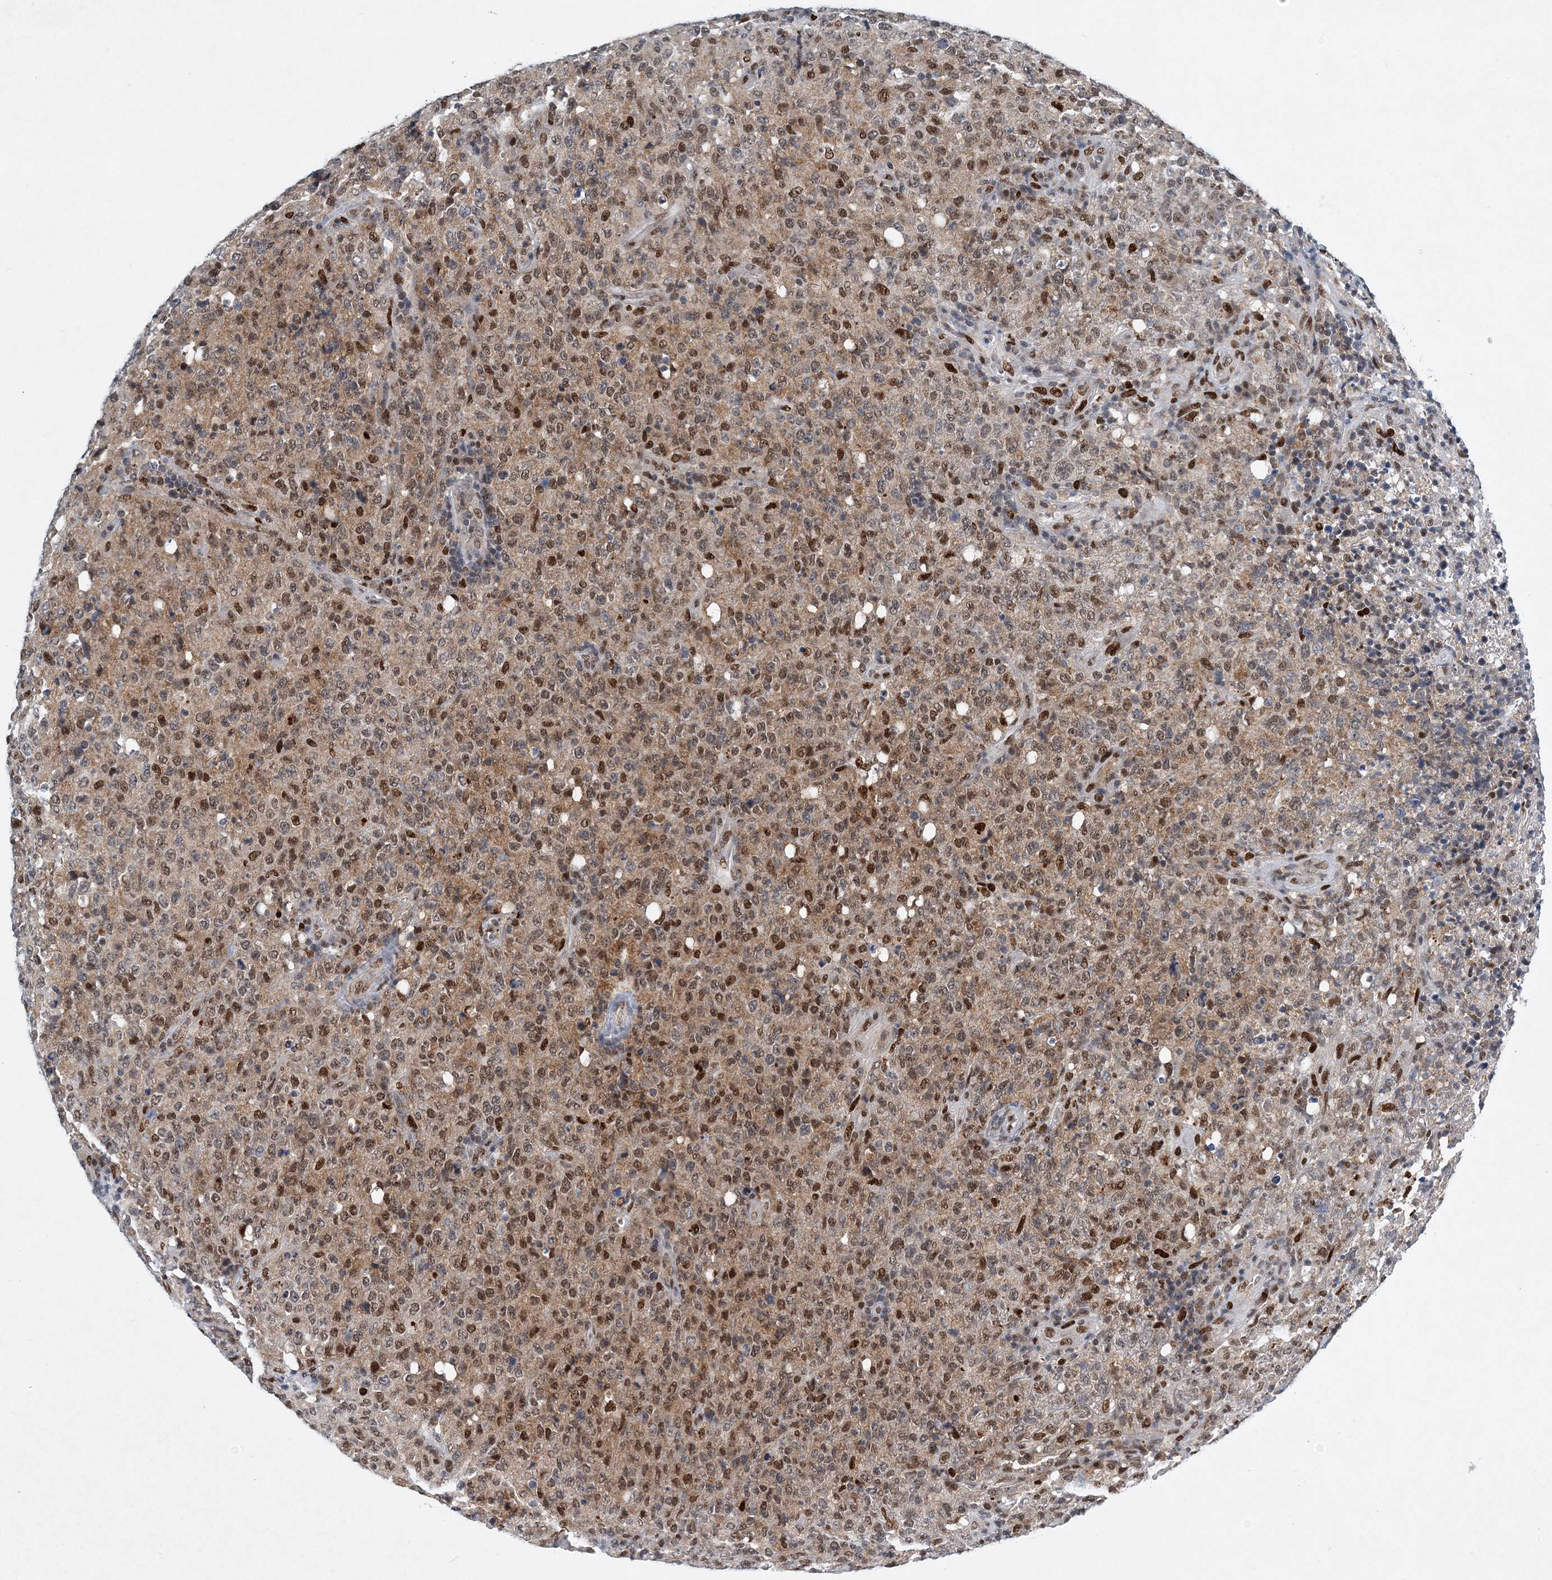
{"staining": {"intensity": "moderate", "quantity": ">75%", "location": "nuclear"}, "tissue": "lymphoma", "cell_type": "Tumor cells", "image_type": "cancer", "snomed": [{"axis": "morphology", "description": "Malignant lymphoma, non-Hodgkin's type, High grade"}, {"axis": "topography", "description": "Tonsil"}], "caption": "Human lymphoma stained with a protein marker displays moderate staining in tumor cells.", "gene": "KPNA4", "patient": {"sex": "female", "age": 36}}